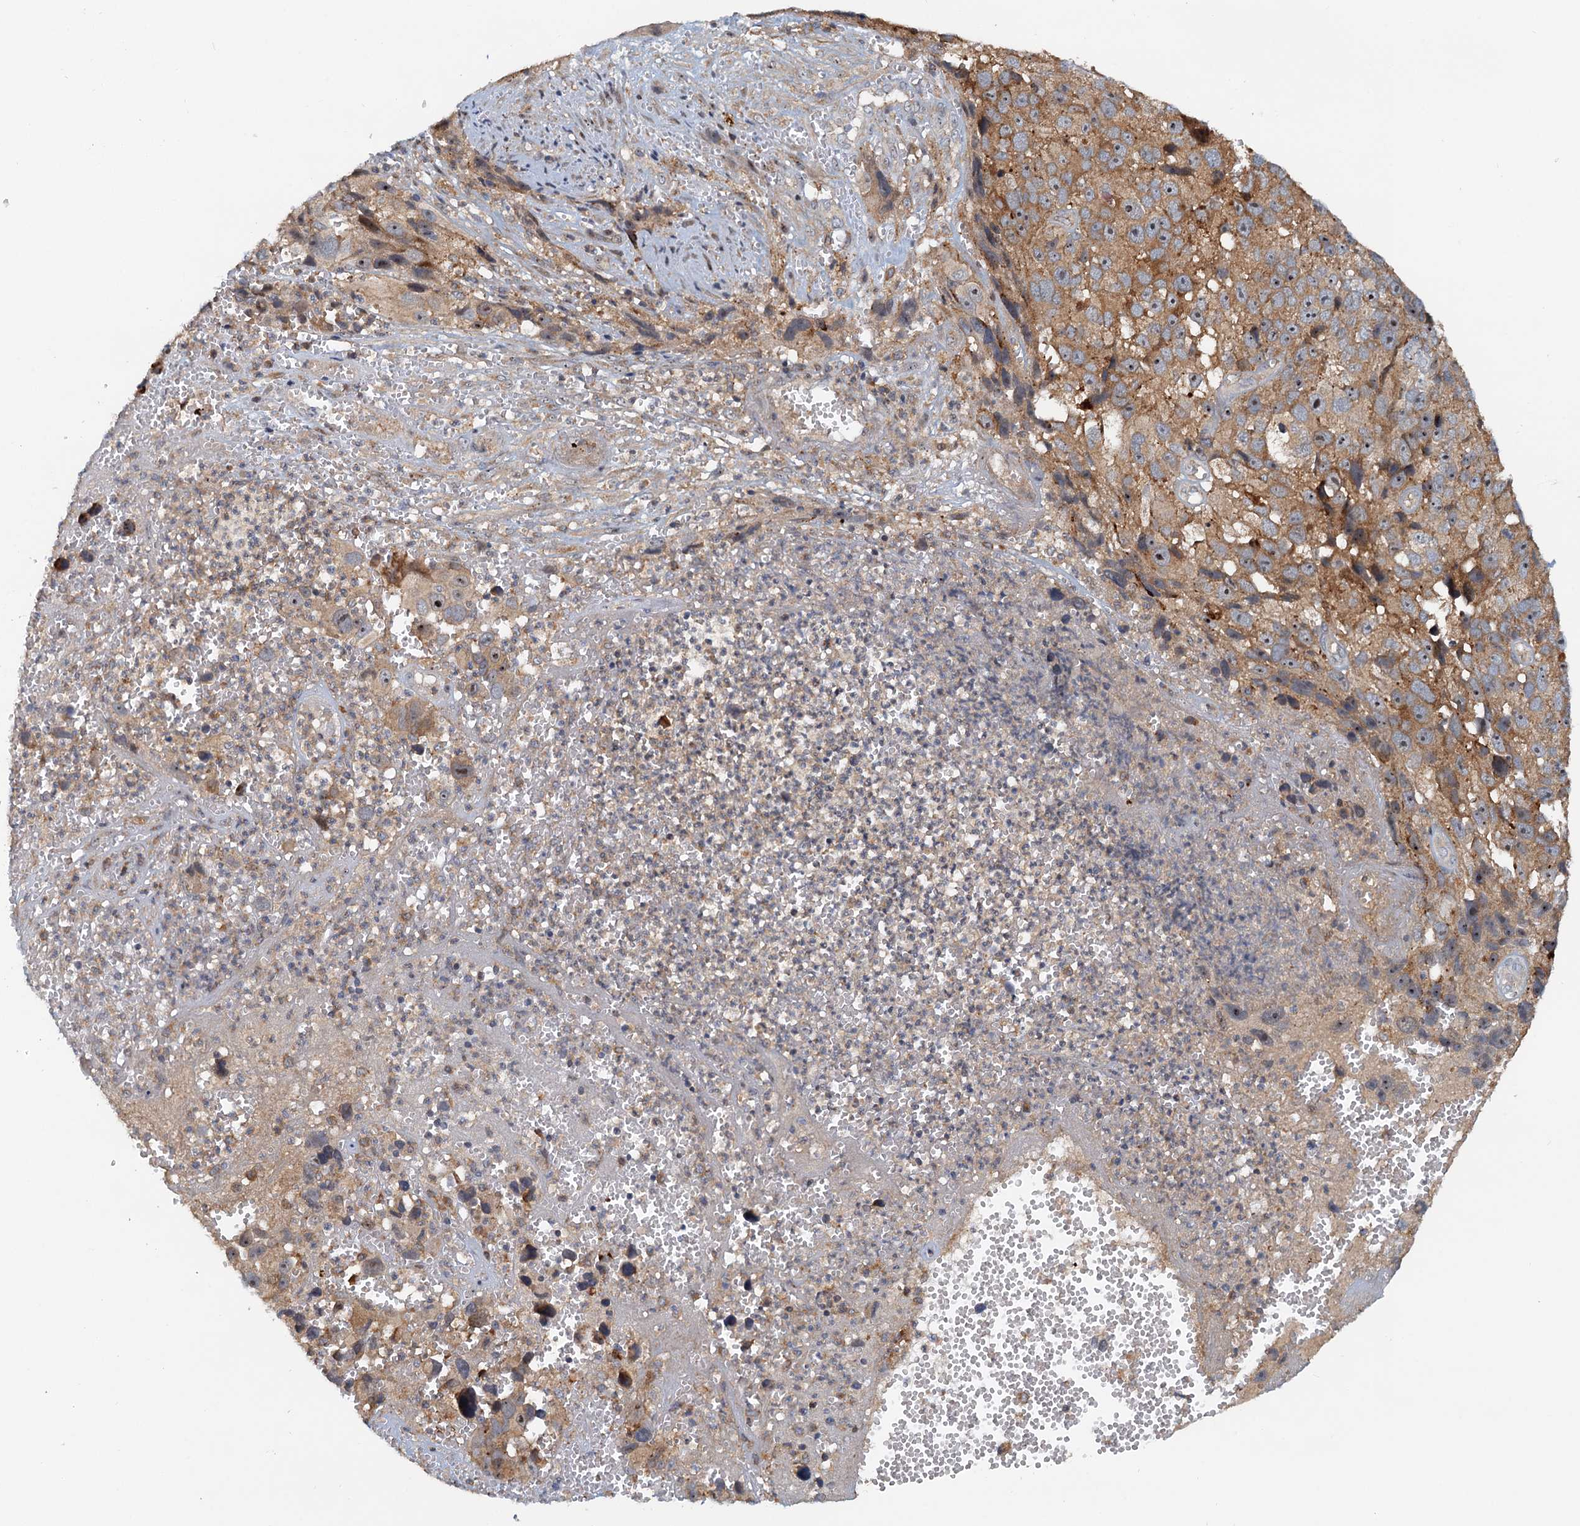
{"staining": {"intensity": "moderate", "quantity": ">75%", "location": "cytoplasmic/membranous"}, "tissue": "melanoma", "cell_type": "Tumor cells", "image_type": "cancer", "snomed": [{"axis": "morphology", "description": "Malignant melanoma, NOS"}, {"axis": "topography", "description": "Skin"}], "caption": "Human malignant melanoma stained with a brown dye reveals moderate cytoplasmic/membranous positive expression in approximately >75% of tumor cells.", "gene": "TOLLIP", "patient": {"sex": "male", "age": 84}}